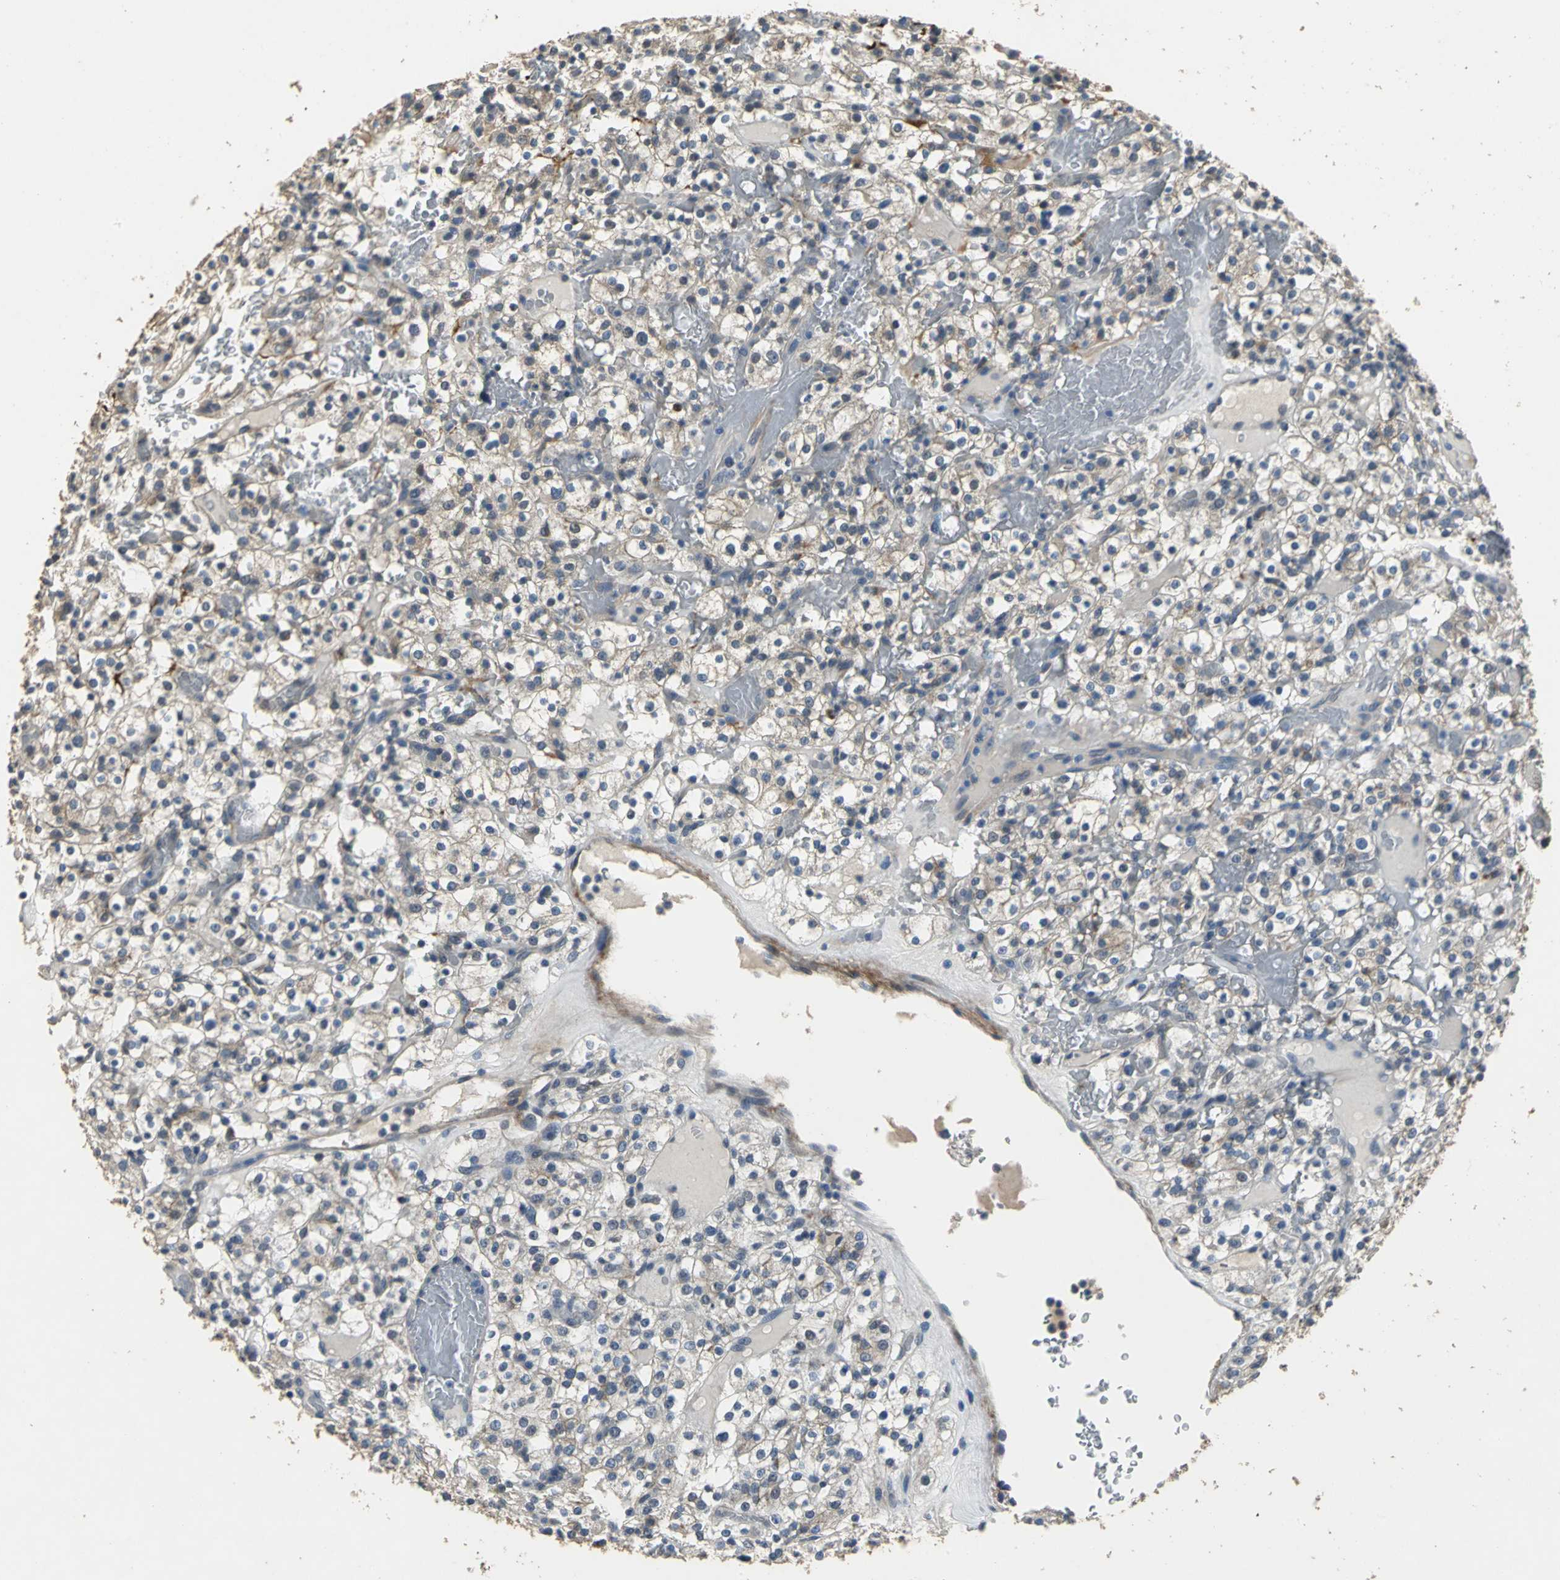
{"staining": {"intensity": "moderate", "quantity": "25%-75%", "location": "cytoplasmic/membranous"}, "tissue": "renal cancer", "cell_type": "Tumor cells", "image_type": "cancer", "snomed": [{"axis": "morphology", "description": "Normal tissue, NOS"}, {"axis": "morphology", "description": "Adenocarcinoma, NOS"}, {"axis": "topography", "description": "Kidney"}], "caption": "Renal adenocarcinoma stained with immunohistochemistry shows moderate cytoplasmic/membranous staining in approximately 25%-75% of tumor cells. Ihc stains the protein of interest in brown and the nuclei are stained blue.", "gene": "OCLN", "patient": {"sex": "female", "age": 72}}